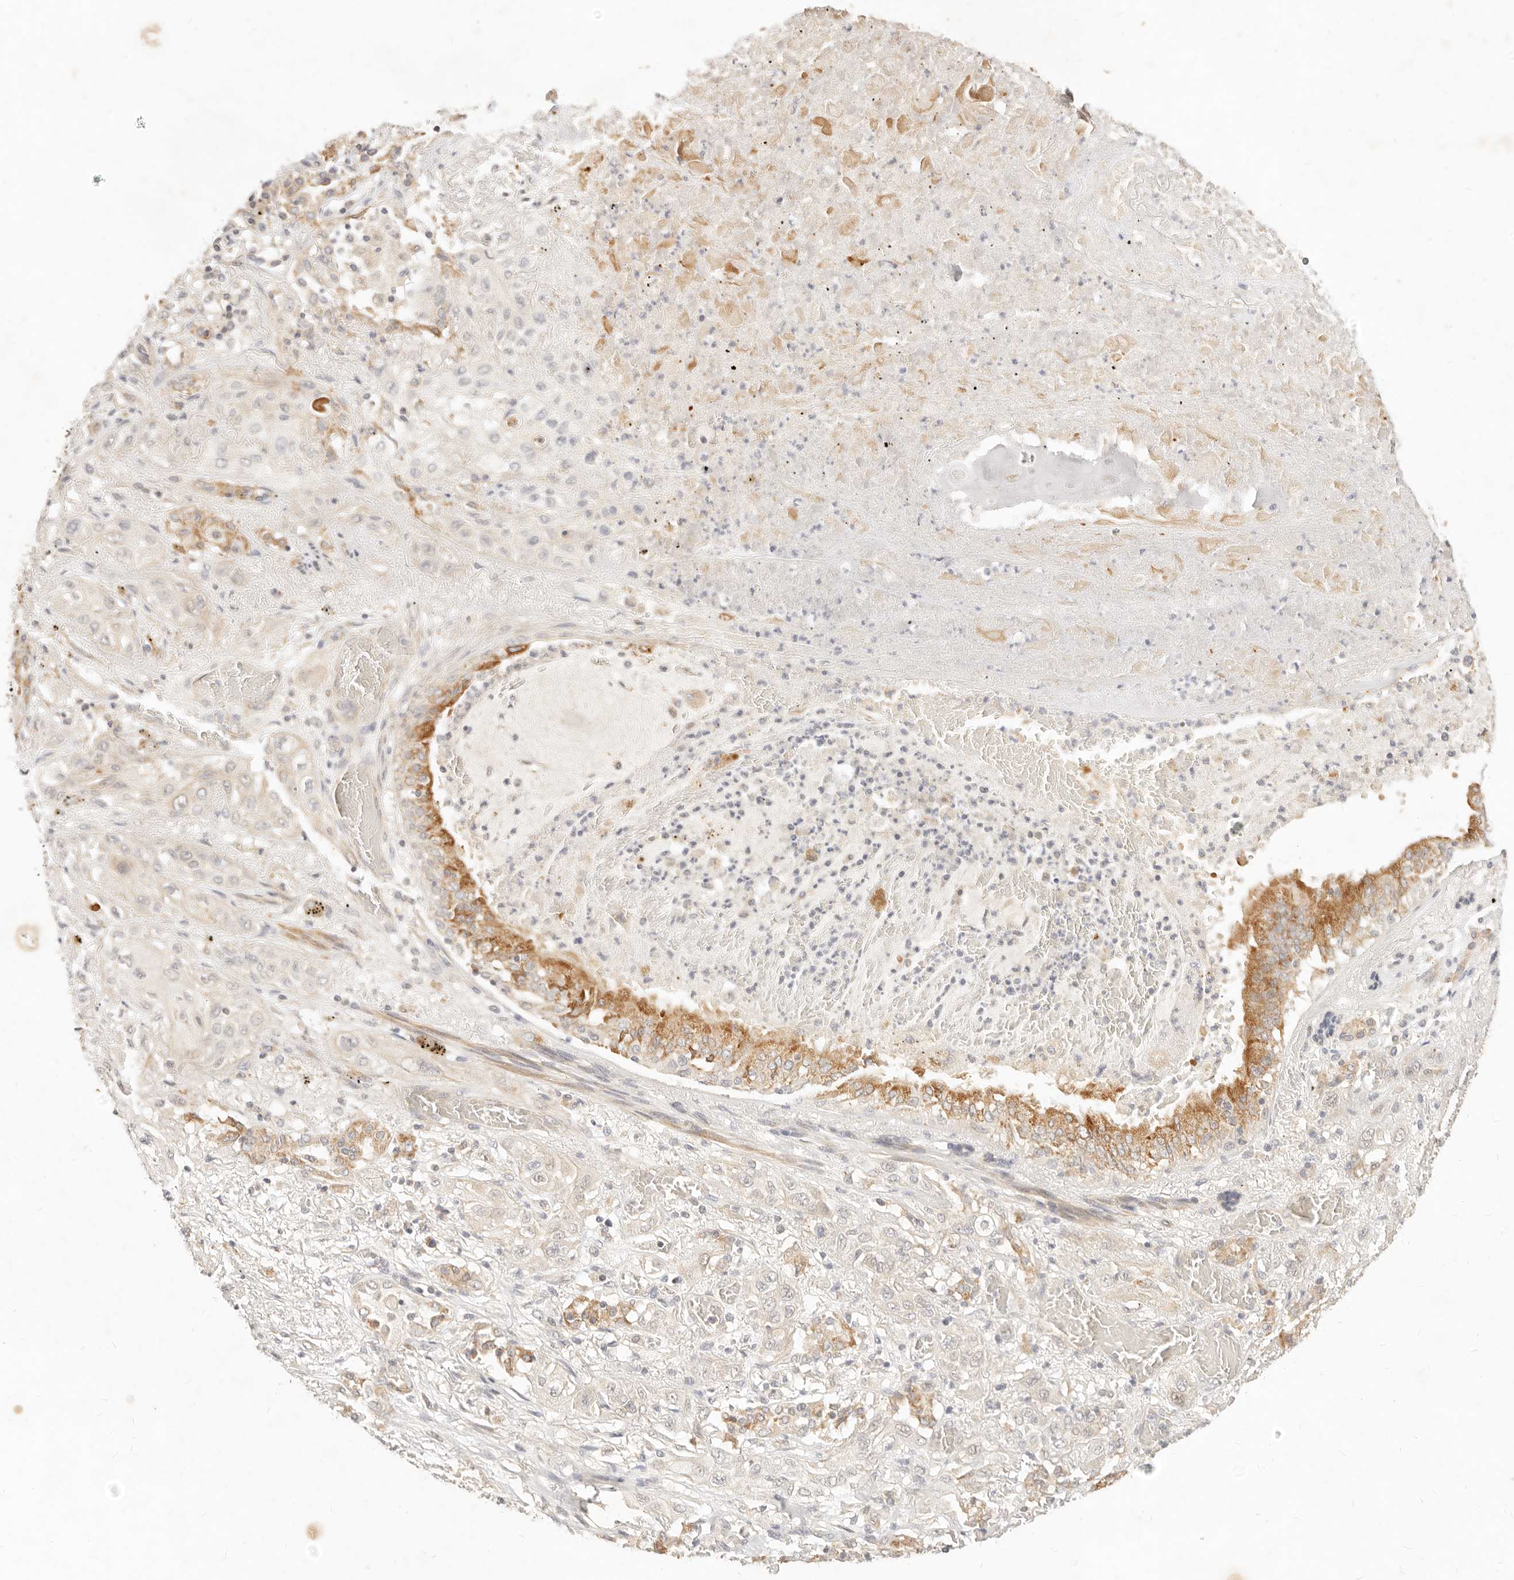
{"staining": {"intensity": "moderate", "quantity": "<25%", "location": "cytoplasmic/membranous"}, "tissue": "lung cancer", "cell_type": "Tumor cells", "image_type": "cancer", "snomed": [{"axis": "morphology", "description": "Squamous cell carcinoma, NOS"}, {"axis": "topography", "description": "Lung"}], "caption": "This histopathology image displays immunohistochemistry (IHC) staining of lung squamous cell carcinoma, with low moderate cytoplasmic/membranous staining in approximately <25% of tumor cells.", "gene": "RUBCNL", "patient": {"sex": "female", "age": 47}}